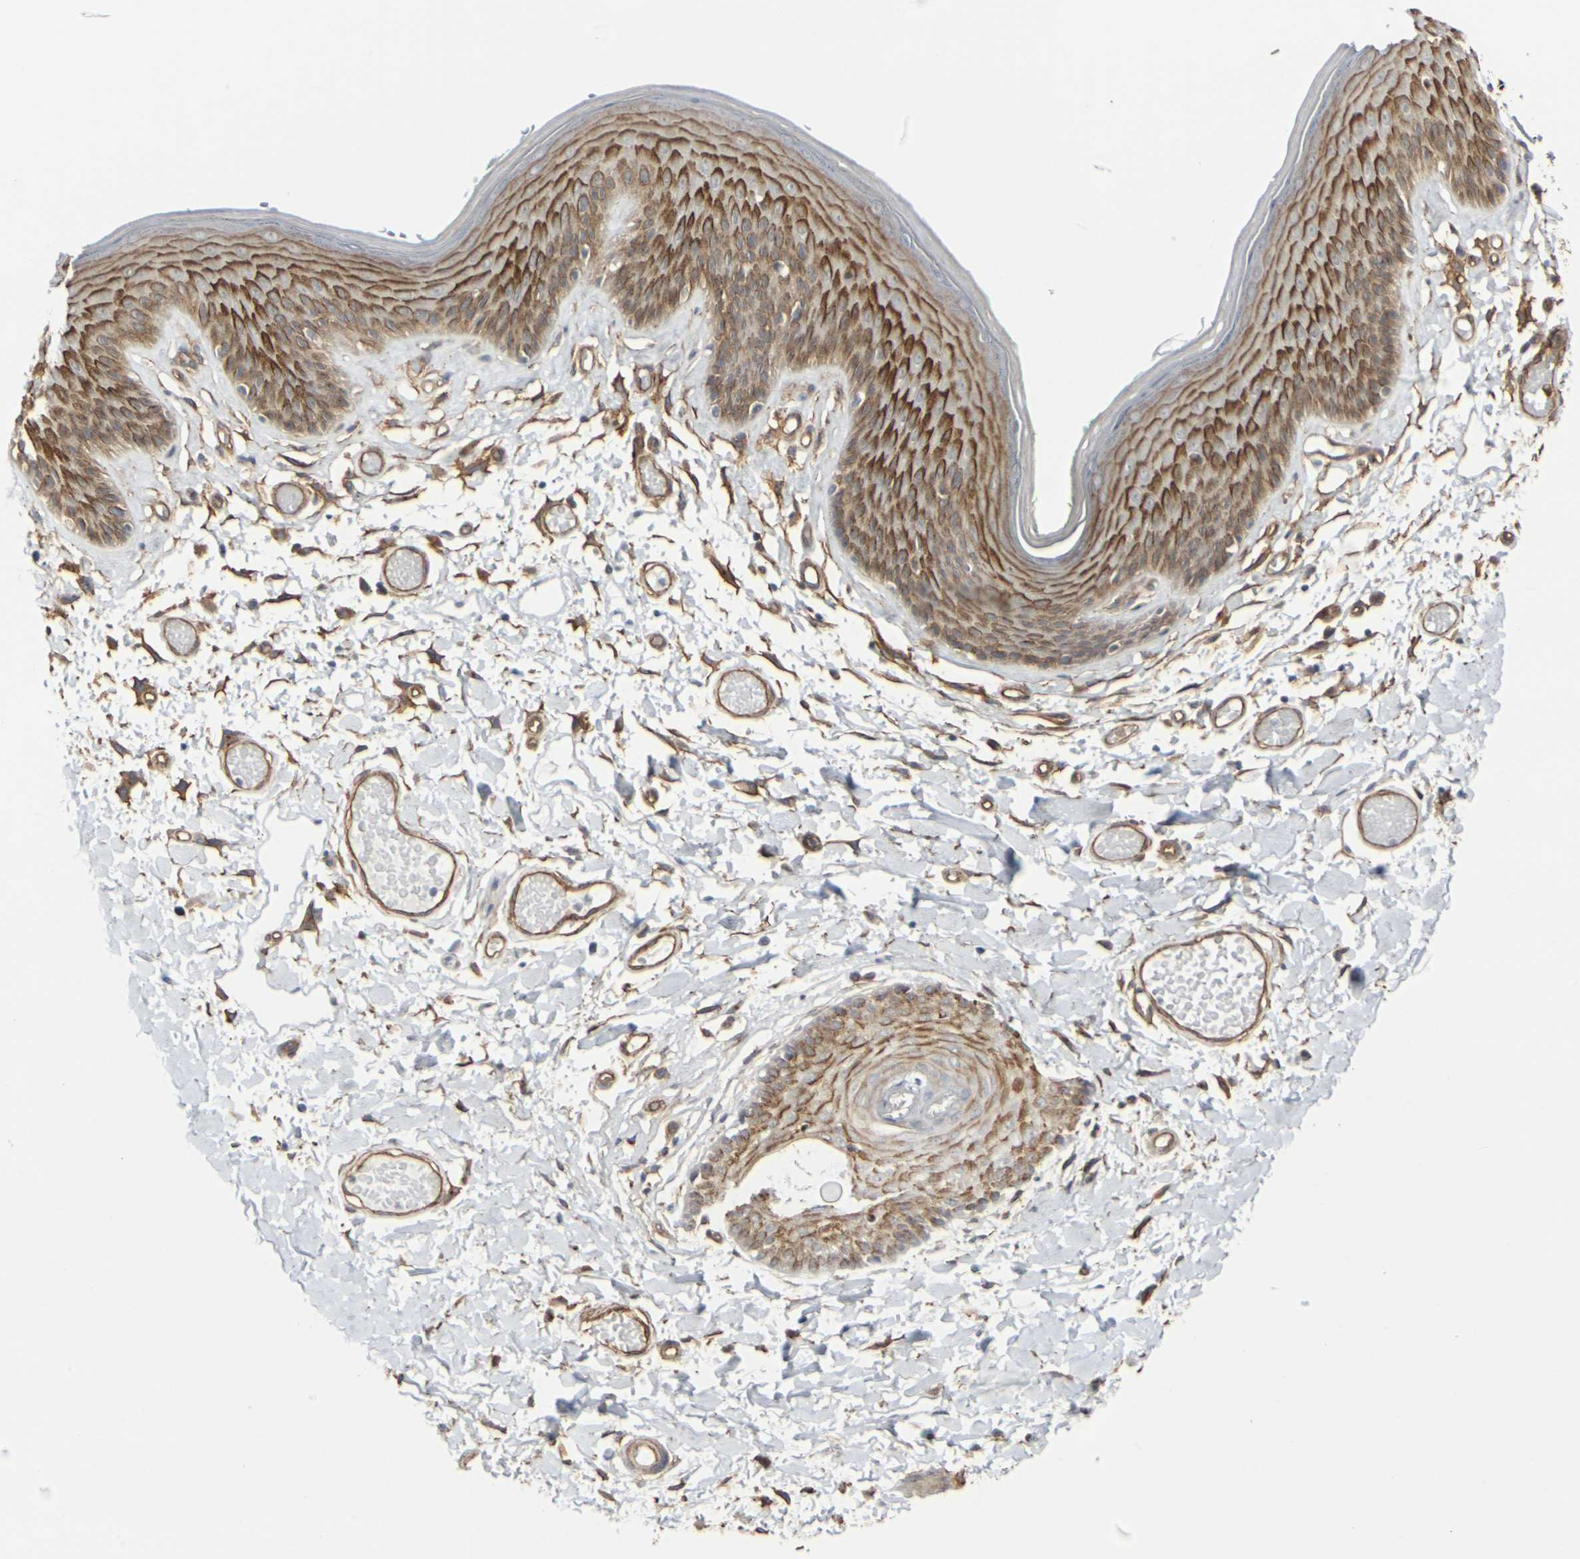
{"staining": {"intensity": "moderate", "quantity": ">75%", "location": "cytoplasmic/membranous"}, "tissue": "skin", "cell_type": "Epidermal cells", "image_type": "normal", "snomed": [{"axis": "morphology", "description": "Normal tissue, NOS"}, {"axis": "topography", "description": "Vulva"}], "caption": "IHC staining of benign skin, which demonstrates medium levels of moderate cytoplasmic/membranous staining in approximately >75% of epidermal cells indicating moderate cytoplasmic/membranous protein expression. The staining was performed using DAB (brown) for protein detection and nuclei were counterstained in hematoxylin (blue).", "gene": "MYOF", "patient": {"sex": "female", "age": 73}}